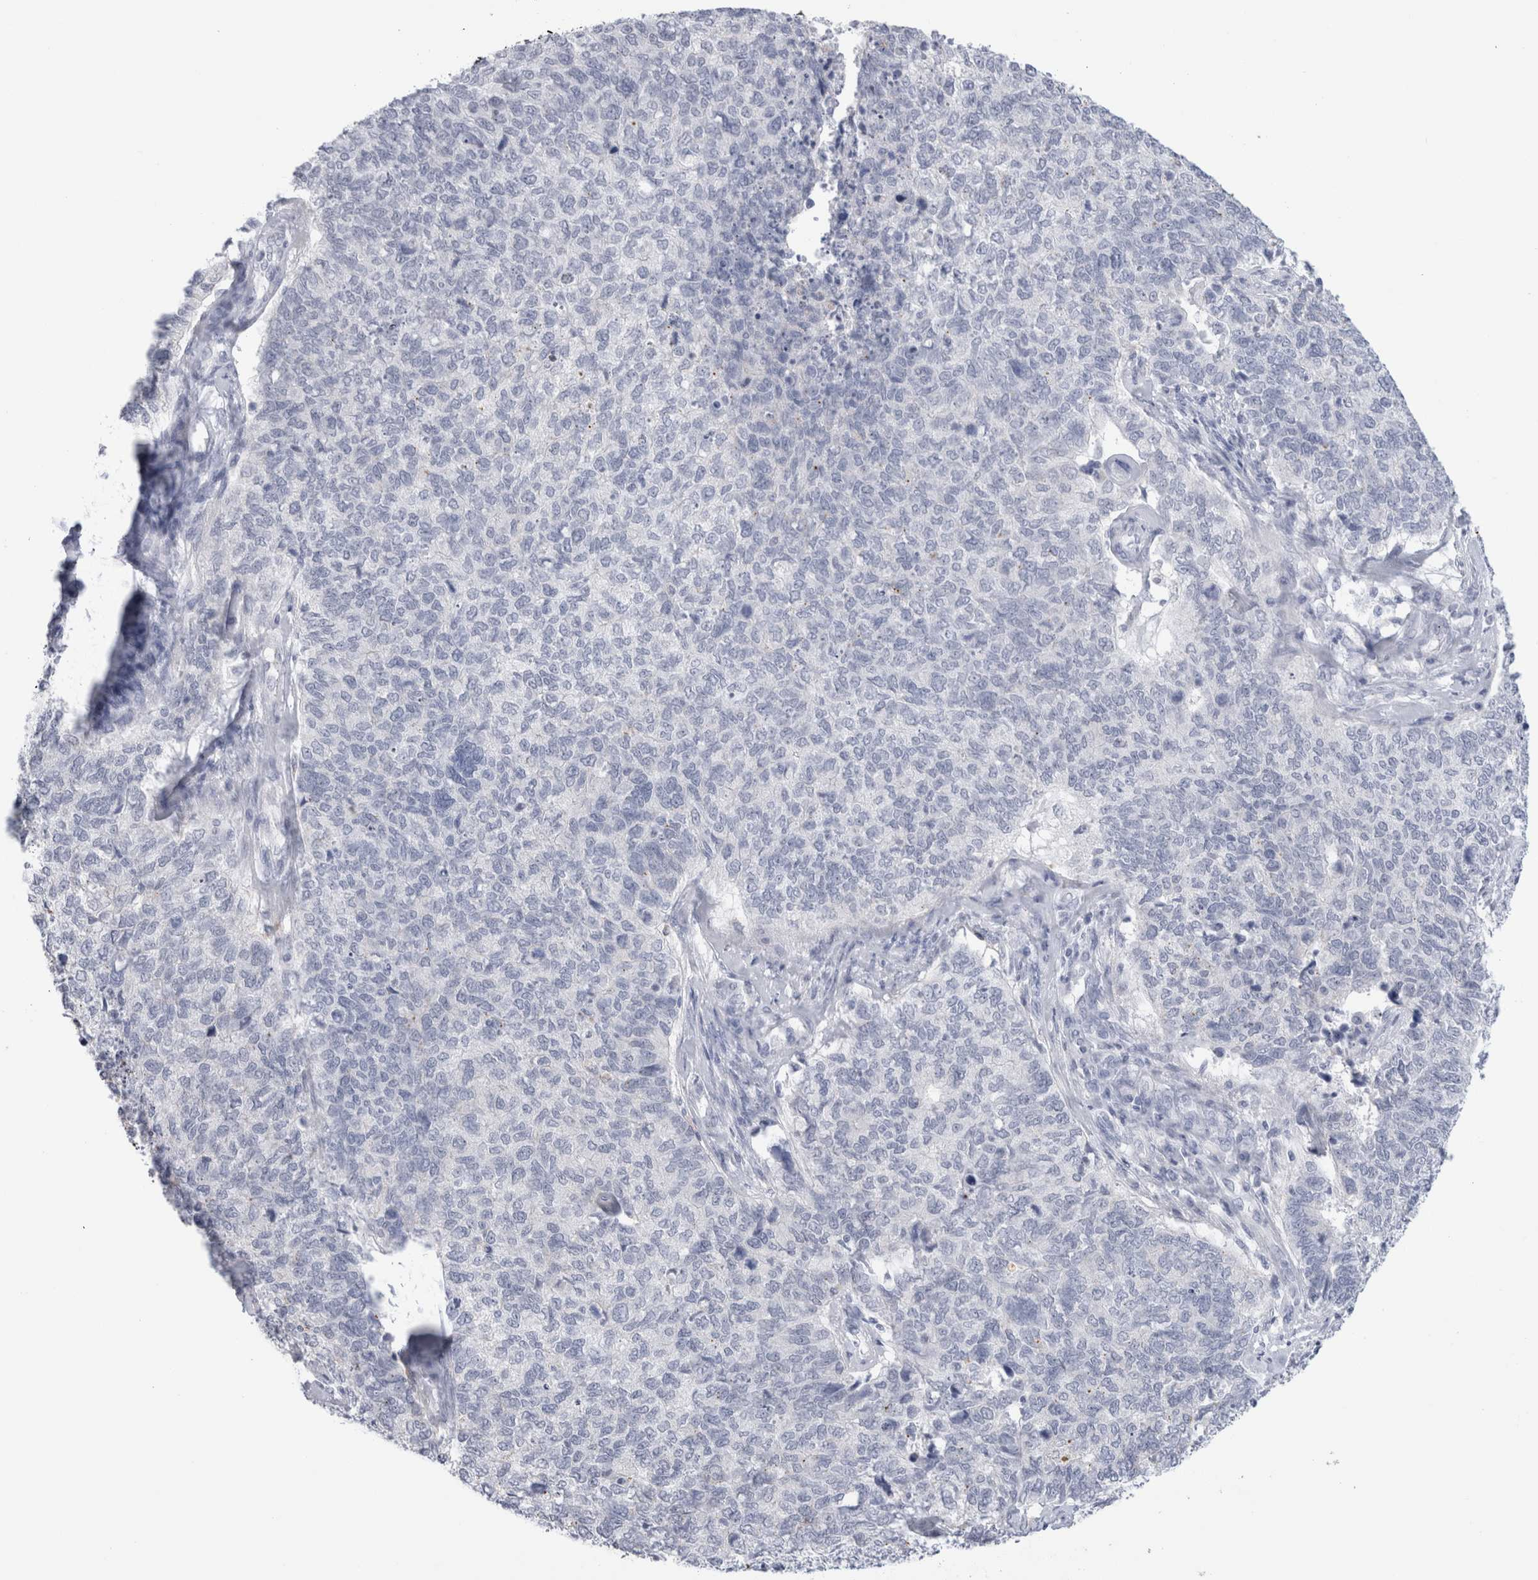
{"staining": {"intensity": "negative", "quantity": "none", "location": "none"}, "tissue": "cervical cancer", "cell_type": "Tumor cells", "image_type": "cancer", "snomed": [{"axis": "morphology", "description": "Squamous cell carcinoma, NOS"}, {"axis": "topography", "description": "Cervix"}], "caption": "Cervical cancer was stained to show a protein in brown. There is no significant expression in tumor cells.", "gene": "ANKMY1", "patient": {"sex": "female", "age": 63}}